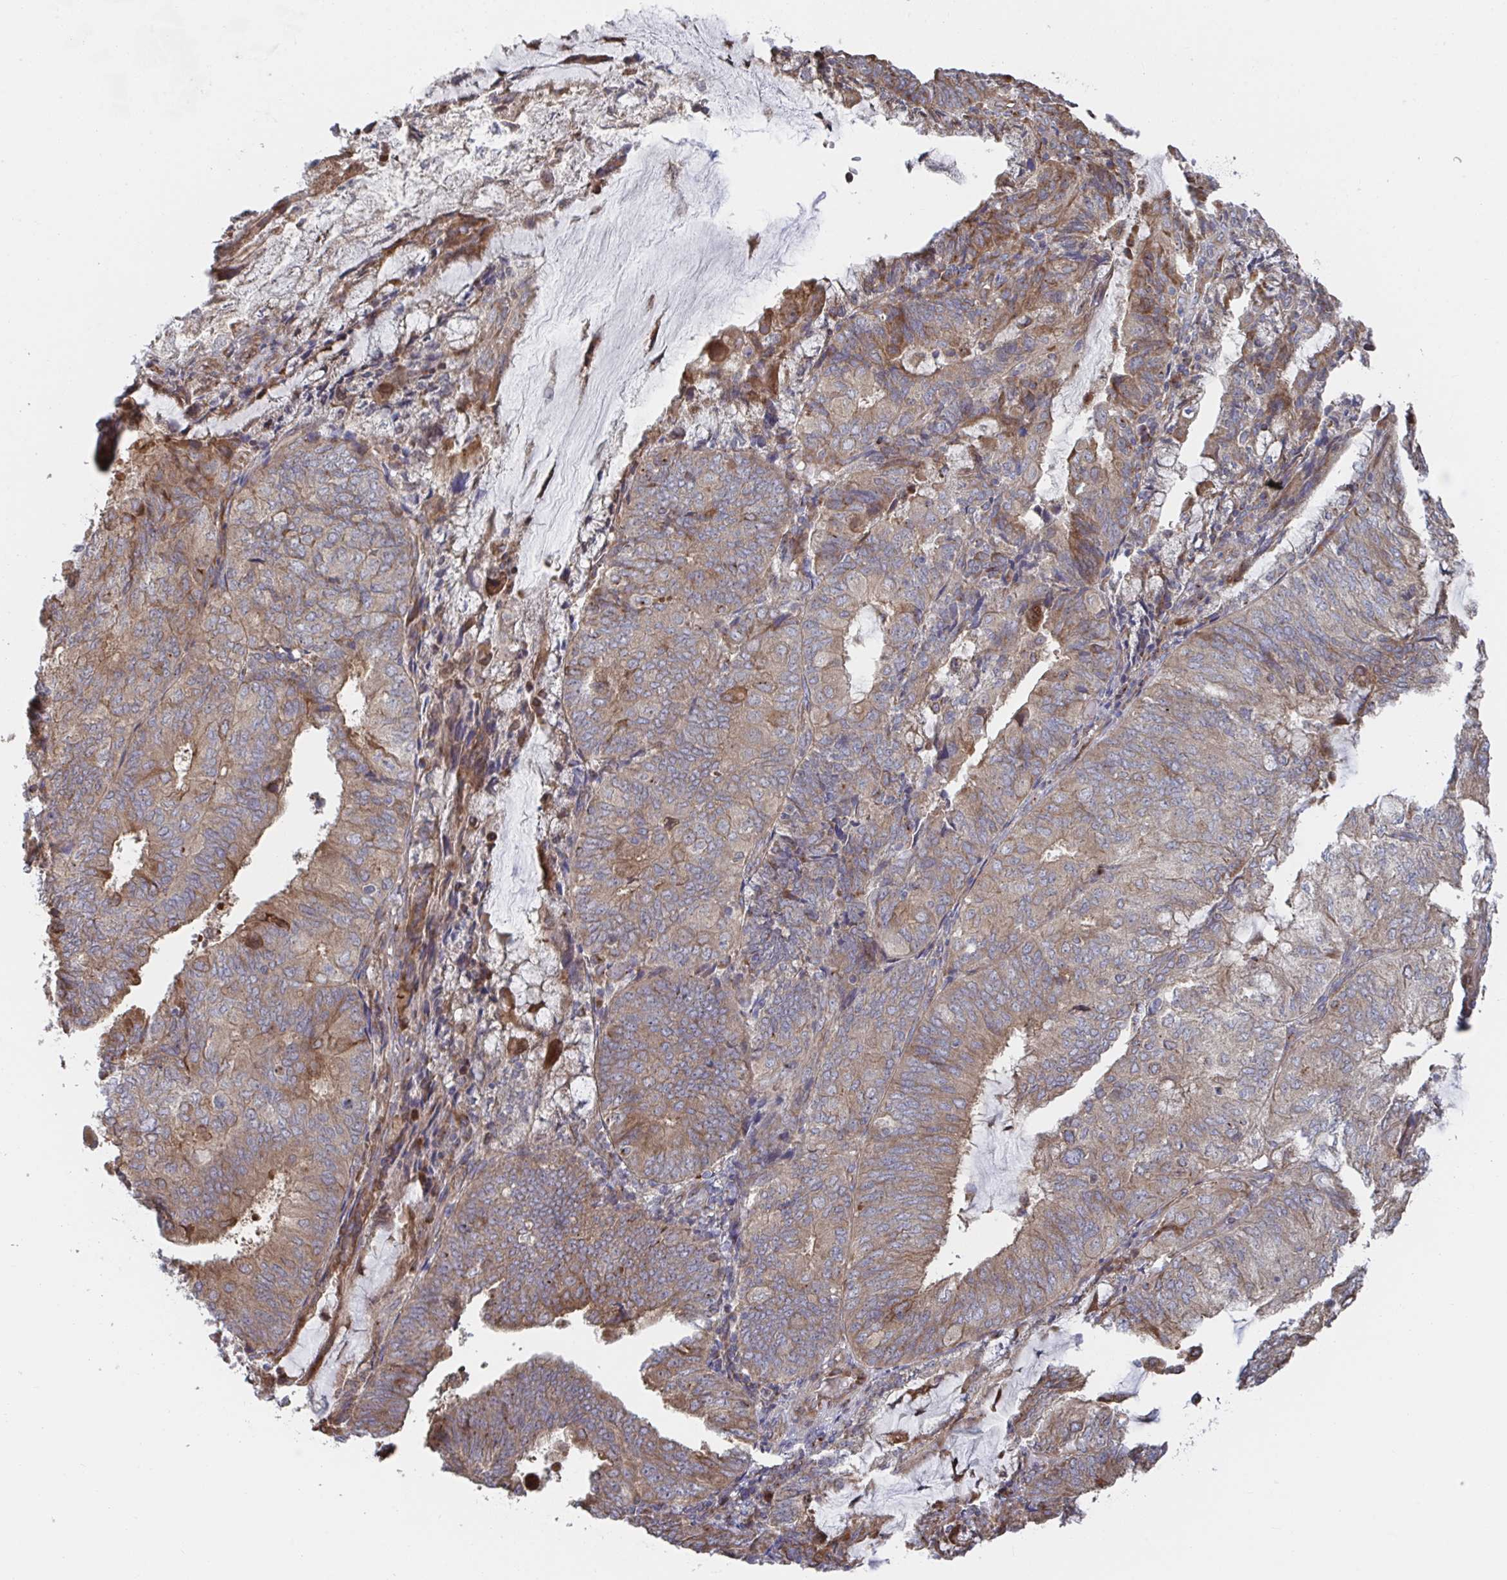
{"staining": {"intensity": "moderate", "quantity": "25%-75%", "location": "cytoplasmic/membranous"}, "tissue": "endometrial cancer", "cell_type": "Tumor cells", "image_type": "cancer", "snomed": [{"axis": "morphology", "description": "Adenocarcinoma, NOS"}, {"axis": "topography", "description": "Endometrium"}], "caption": "IHC photomicrograph of endometrial cancer stained for a protein (brown), which demonstrates medium levels of moderate cytoplasmic/membranous staining in about 25%-75% of tumor cells.", "gene": "FJX1", "patient": {"sex": "female", "age": 81}}